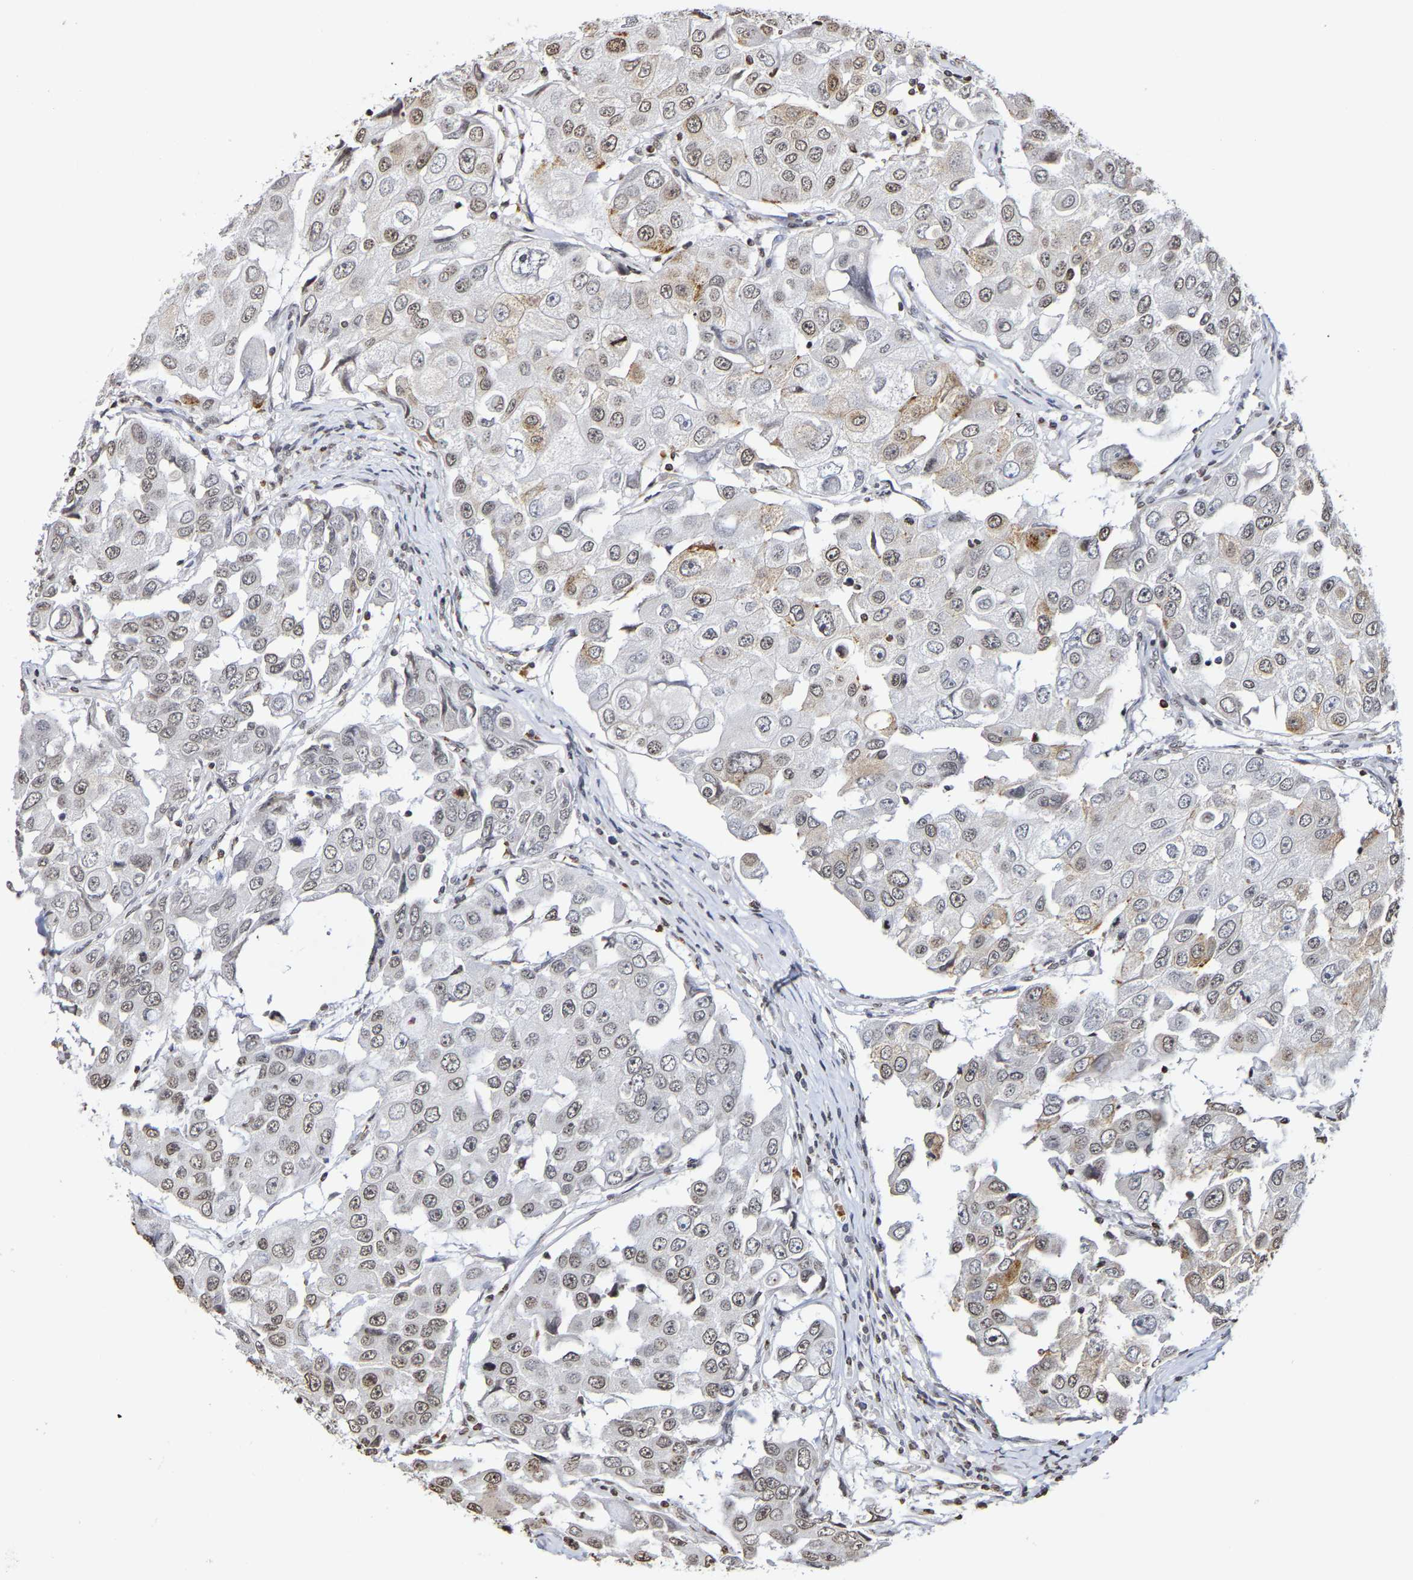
{"staining": {"intensity": "weak", "quantity": ">75%", "location": "nuclear"}, "tissue": "breast cancer", "cell_type": "Tumor cells", "image_type": "cancer", "snomed": [{"axis": "morphology", "description": "Duct carcinoma"}, {"axis": "topography", "description": "Breast"}], "caption": "Breast cancer (intraductal carcinoma) stained with a protein marker reveals weak staining in tumor cells.", "gene": "ATF4", "patient": {"sex": "female", "age": 27}}